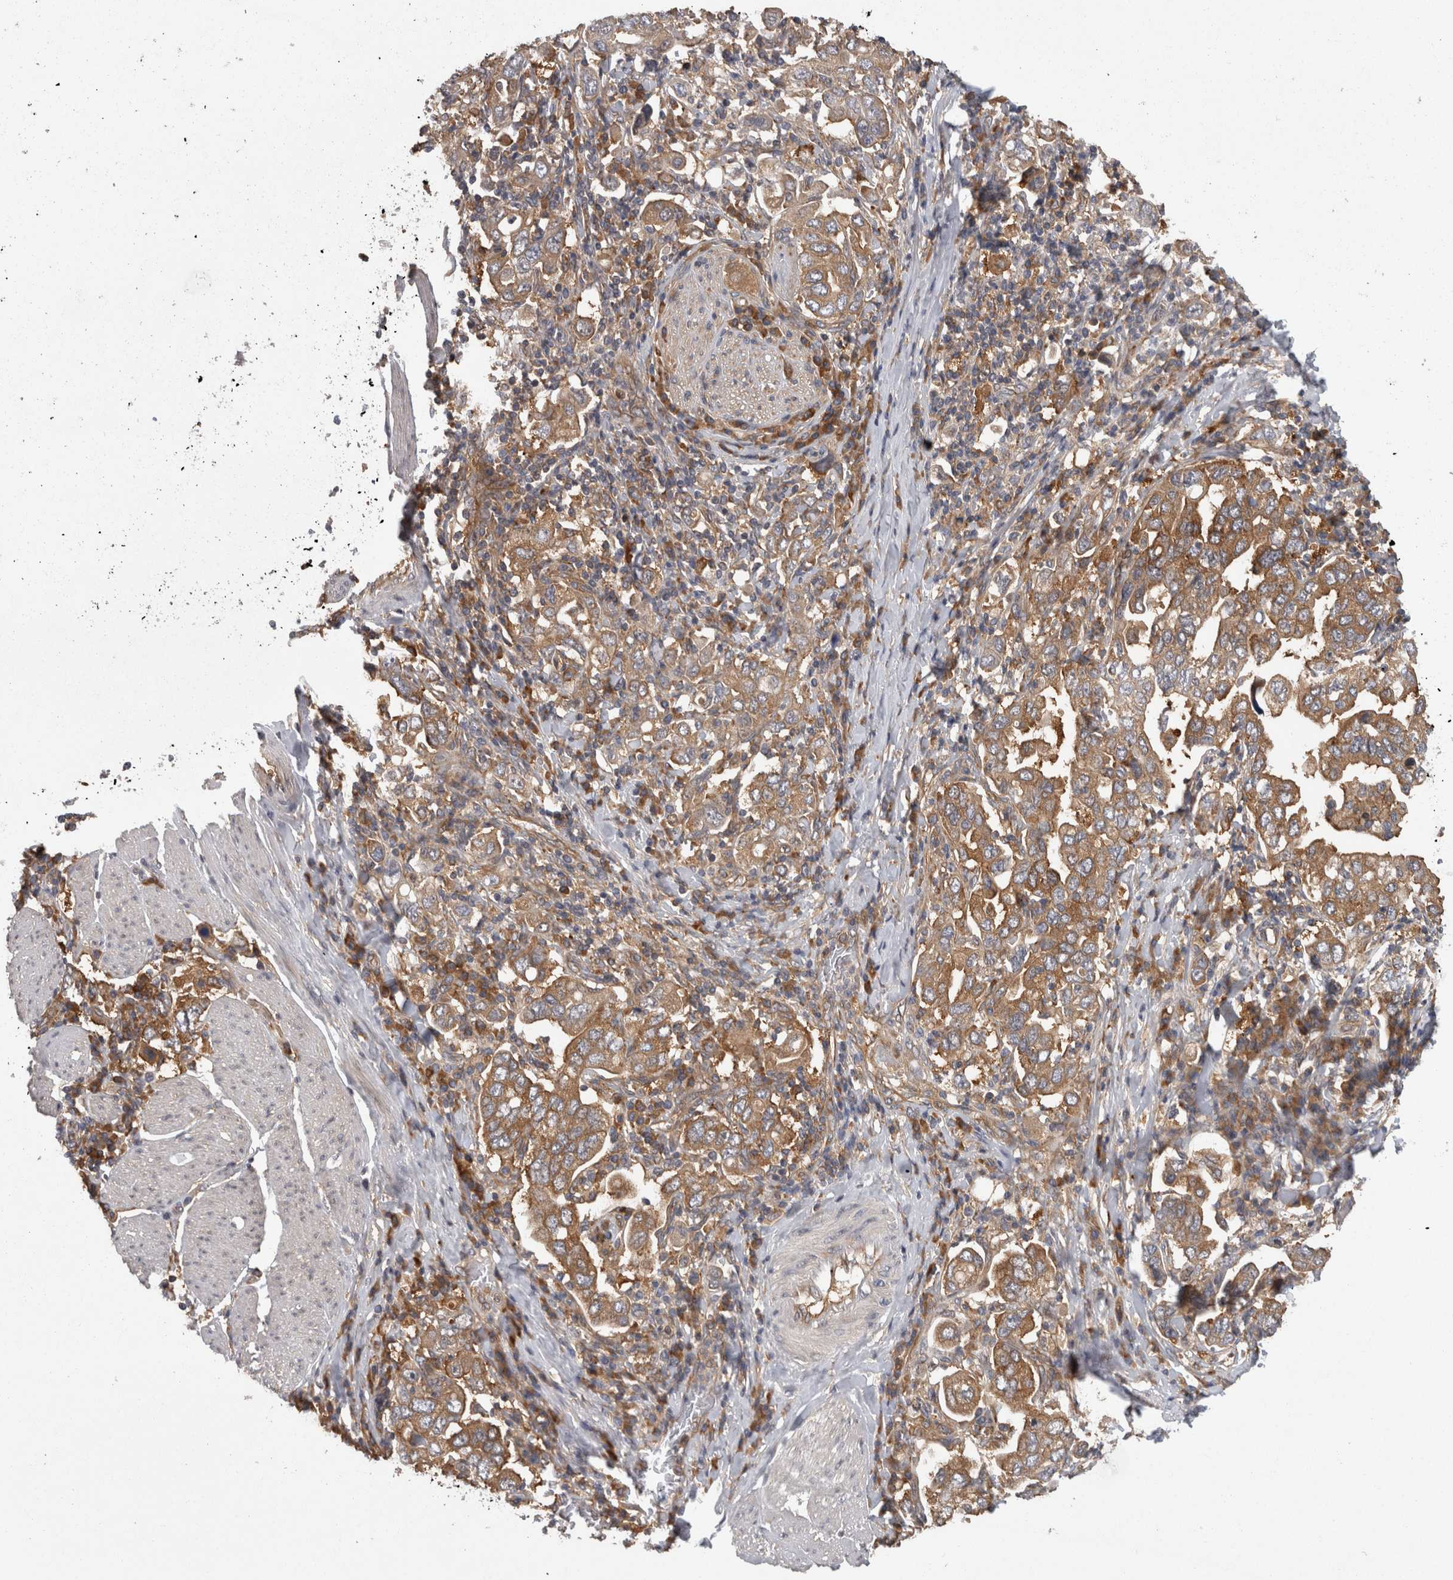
{"staining": {"intensity": "moderate", "quantity": ">75%", "location": "cytoplasmic/membranous"}, "tissue": "stomach cancer", "cell_type": "Tumor cells", "image_type": "cancer", "snomed": [{"axis": "morphology", "description": "Adenocarcinoma, NOS"}, {"axis": "topography", "description": "Stomach, upper"}], "caption": "DAB immunohistochemical staining of stomach cancer (adenocarcinoma) displays moderate cytoplasmic/membranous protein positivity in approximately >75% of tumor cells.", "gene": "SMCR8", "patient": {"sex": "male", "age": 62}}